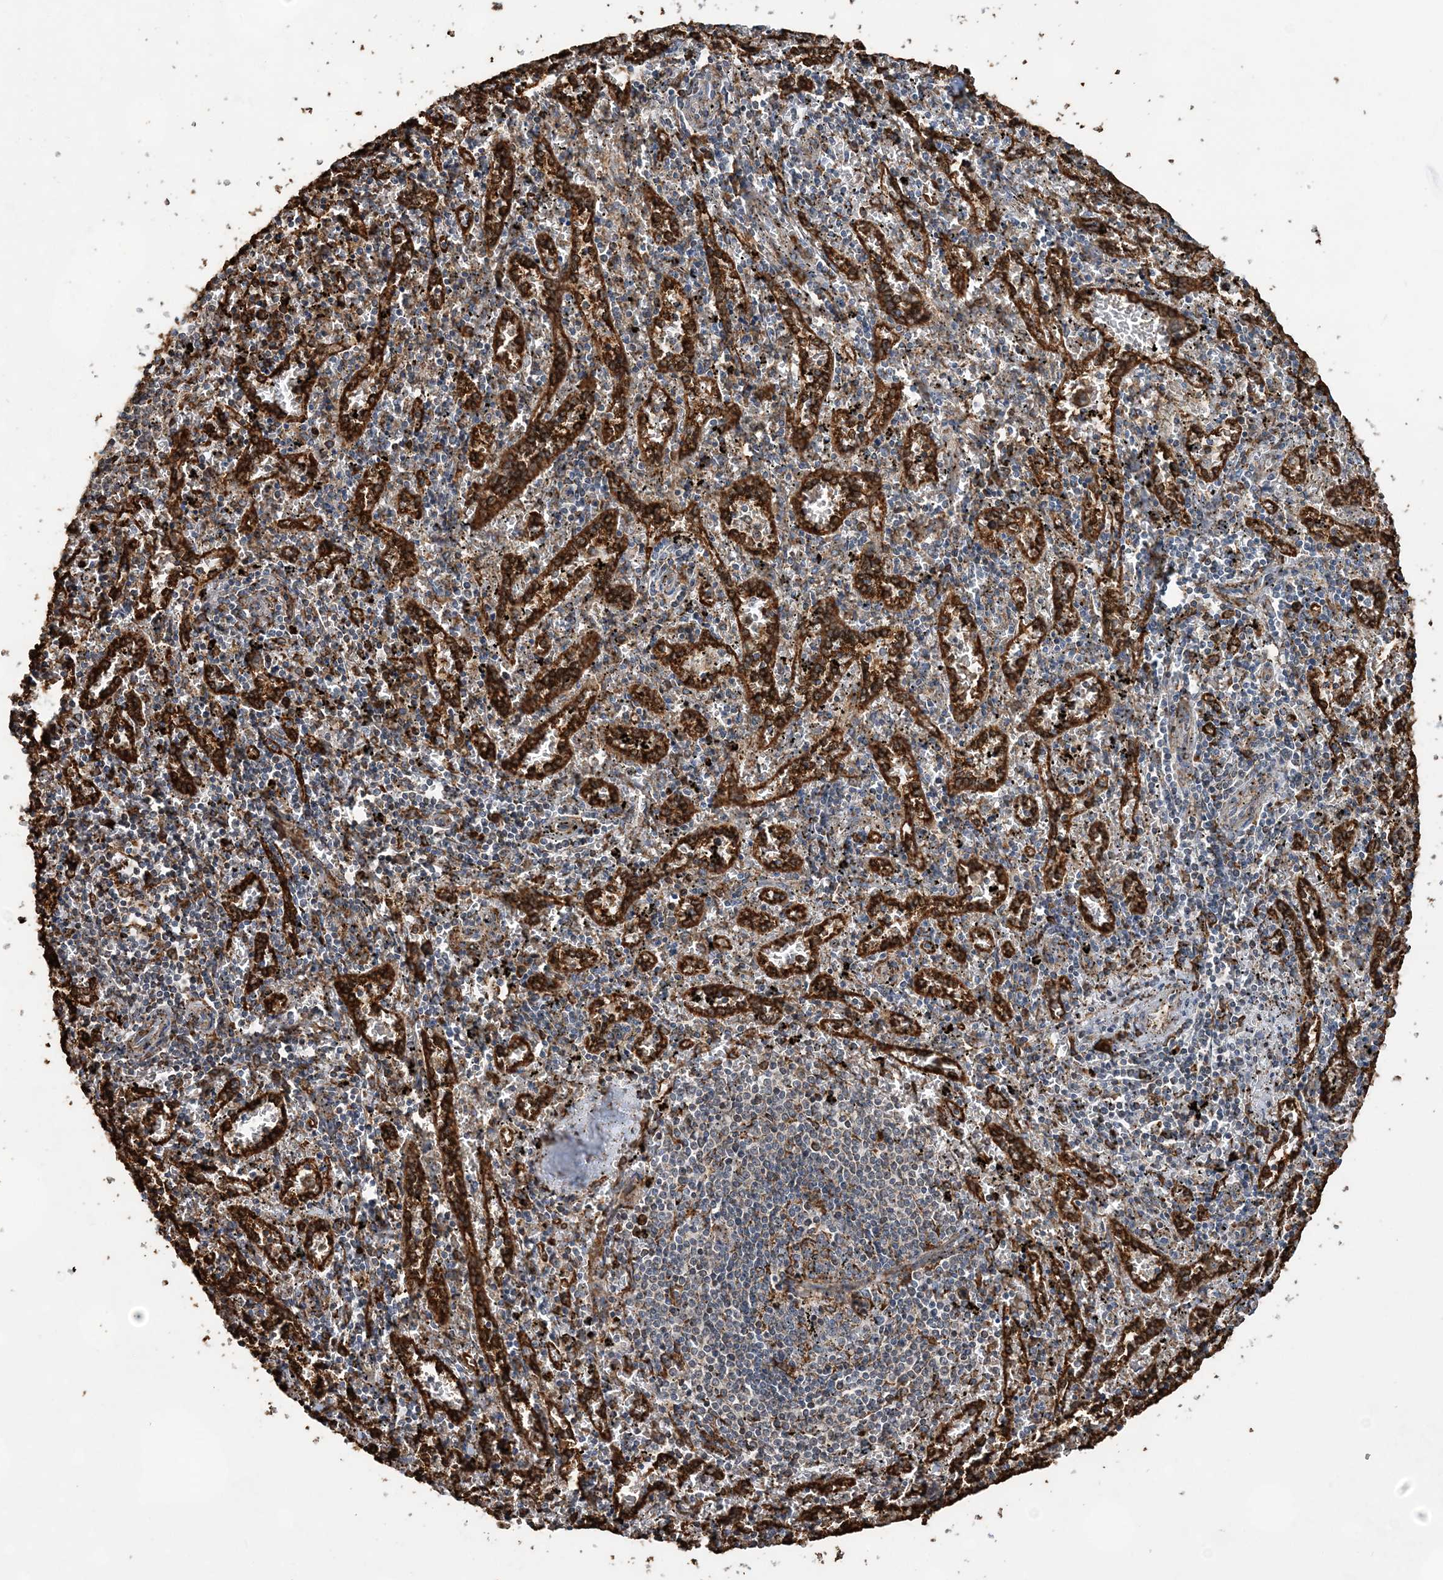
{"staining": {"intensity": "moderate", "quantity": "25%-75%", "location": "cytoplasmic/membranous"}, "tissue": "spleen", "cell_type": "Cells in red pulp", "image_type": "normal", "snomed": [{"axis": "morphology", "description": "Normal tissue, NOS"}, {"axis": "topography", "description": "Spleen"}], "caption": "Moderate cytoplasmic/membranous positivity is identified in about 25%-75% of cells in red pulp in unremarkable spleen. The staining is performed using DAB brown chromogen to label protein expression. The nuclei are counter-stained blue using hematoxylin.", "gene": "WDR12", "patient": {"sex": "male", "age": 11}}